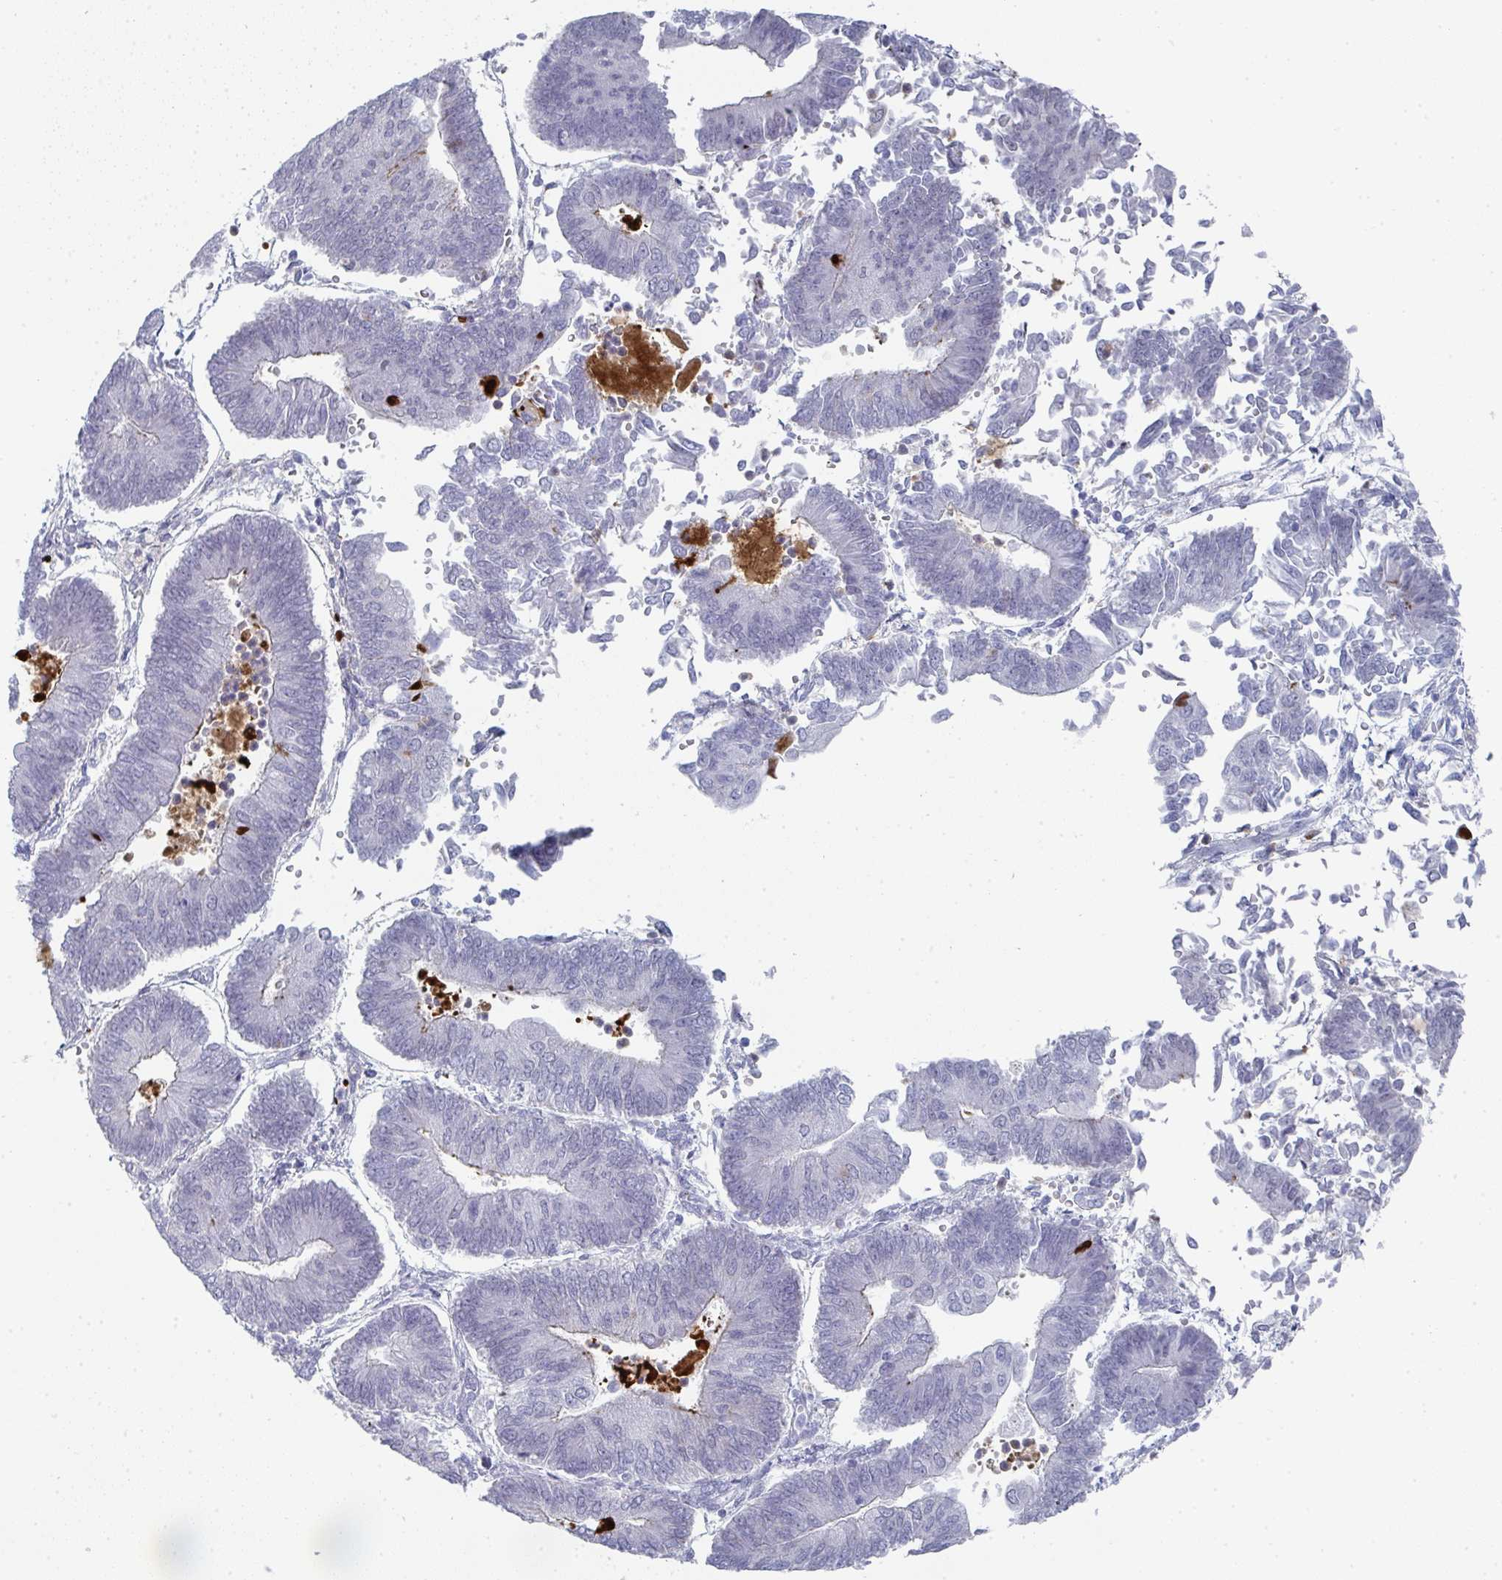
{"staining": {"intensity": "negative", "quantity": "none", "location": "none"}, "tissue": "endometrial cancer", "cell_type": "Tumor cells", "image_type": "cancer", "snomed": [{"axis": "morphology", "description": "Adenocarcinoma, NOS"}, {"axis": "topography", "description": "Endometrium"}], "caption": "A photomicrograph of human endometrial cancer is negative for staining in tumor cells.", "gene": "A1CF", "patient": {"sex": "female", "age": 65}}